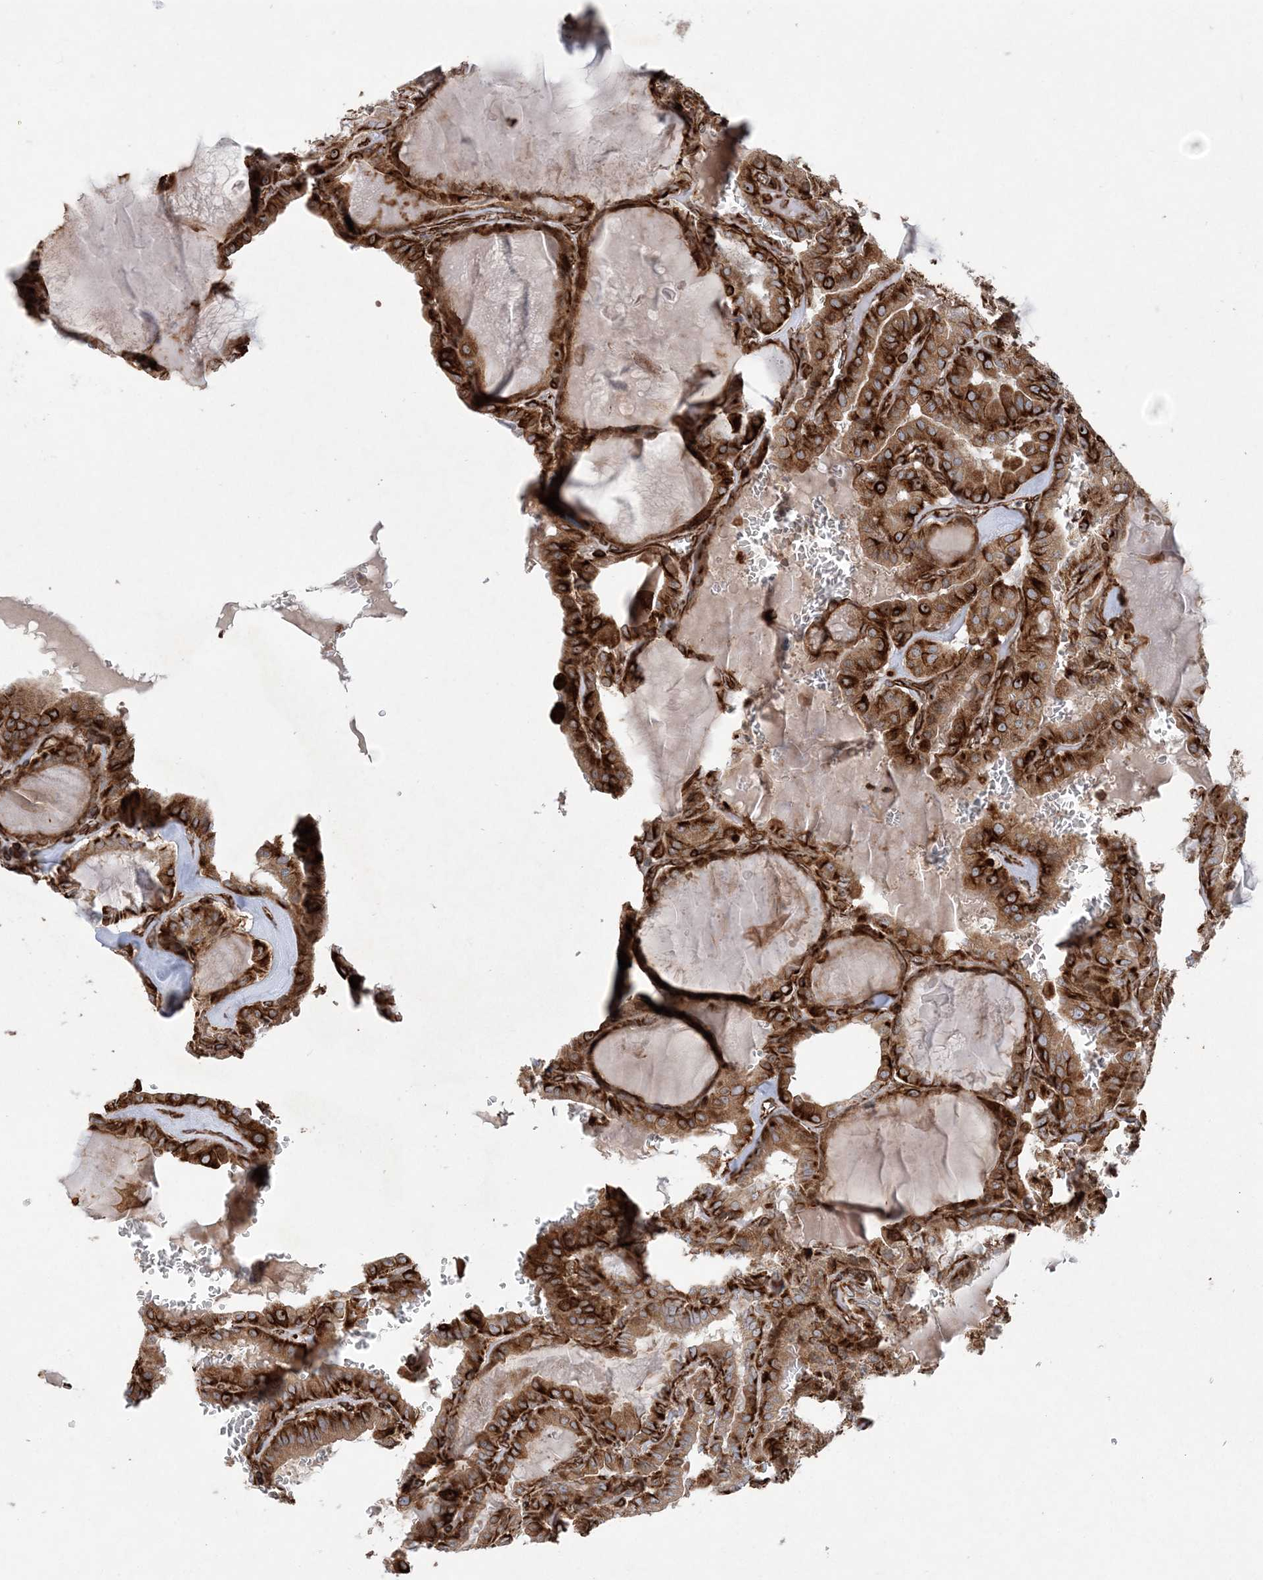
{"staining": {"intensity": "strong", "quantity": ">75%", "location": "cytoplasmic/membranous"}, "tissue": "thyroid cancer", "cell_type": "Tumor cells", "image_type": "cancer", "snomed": [{"axis": "morphology", "description": "Papillary adenocarcinoma, NOS"}, {"axis": "topography", "description": "Thyroid gland"}], "caption": "IHC staining of thyroid cancer, which demonstrates high levels of strong cytoplasmic/membranous staining in approximately >75% of tumor cells indicating strong cytoplasmic/membranous protein positivity. The staining was performed using DAB (3,3'-diaminobenzidine) (brown) for protein detection and nuclei were counterstained in hematoxylin (blue).", "gene": "FAM114A2", "patient": {"sex": "male", "age": 52}}